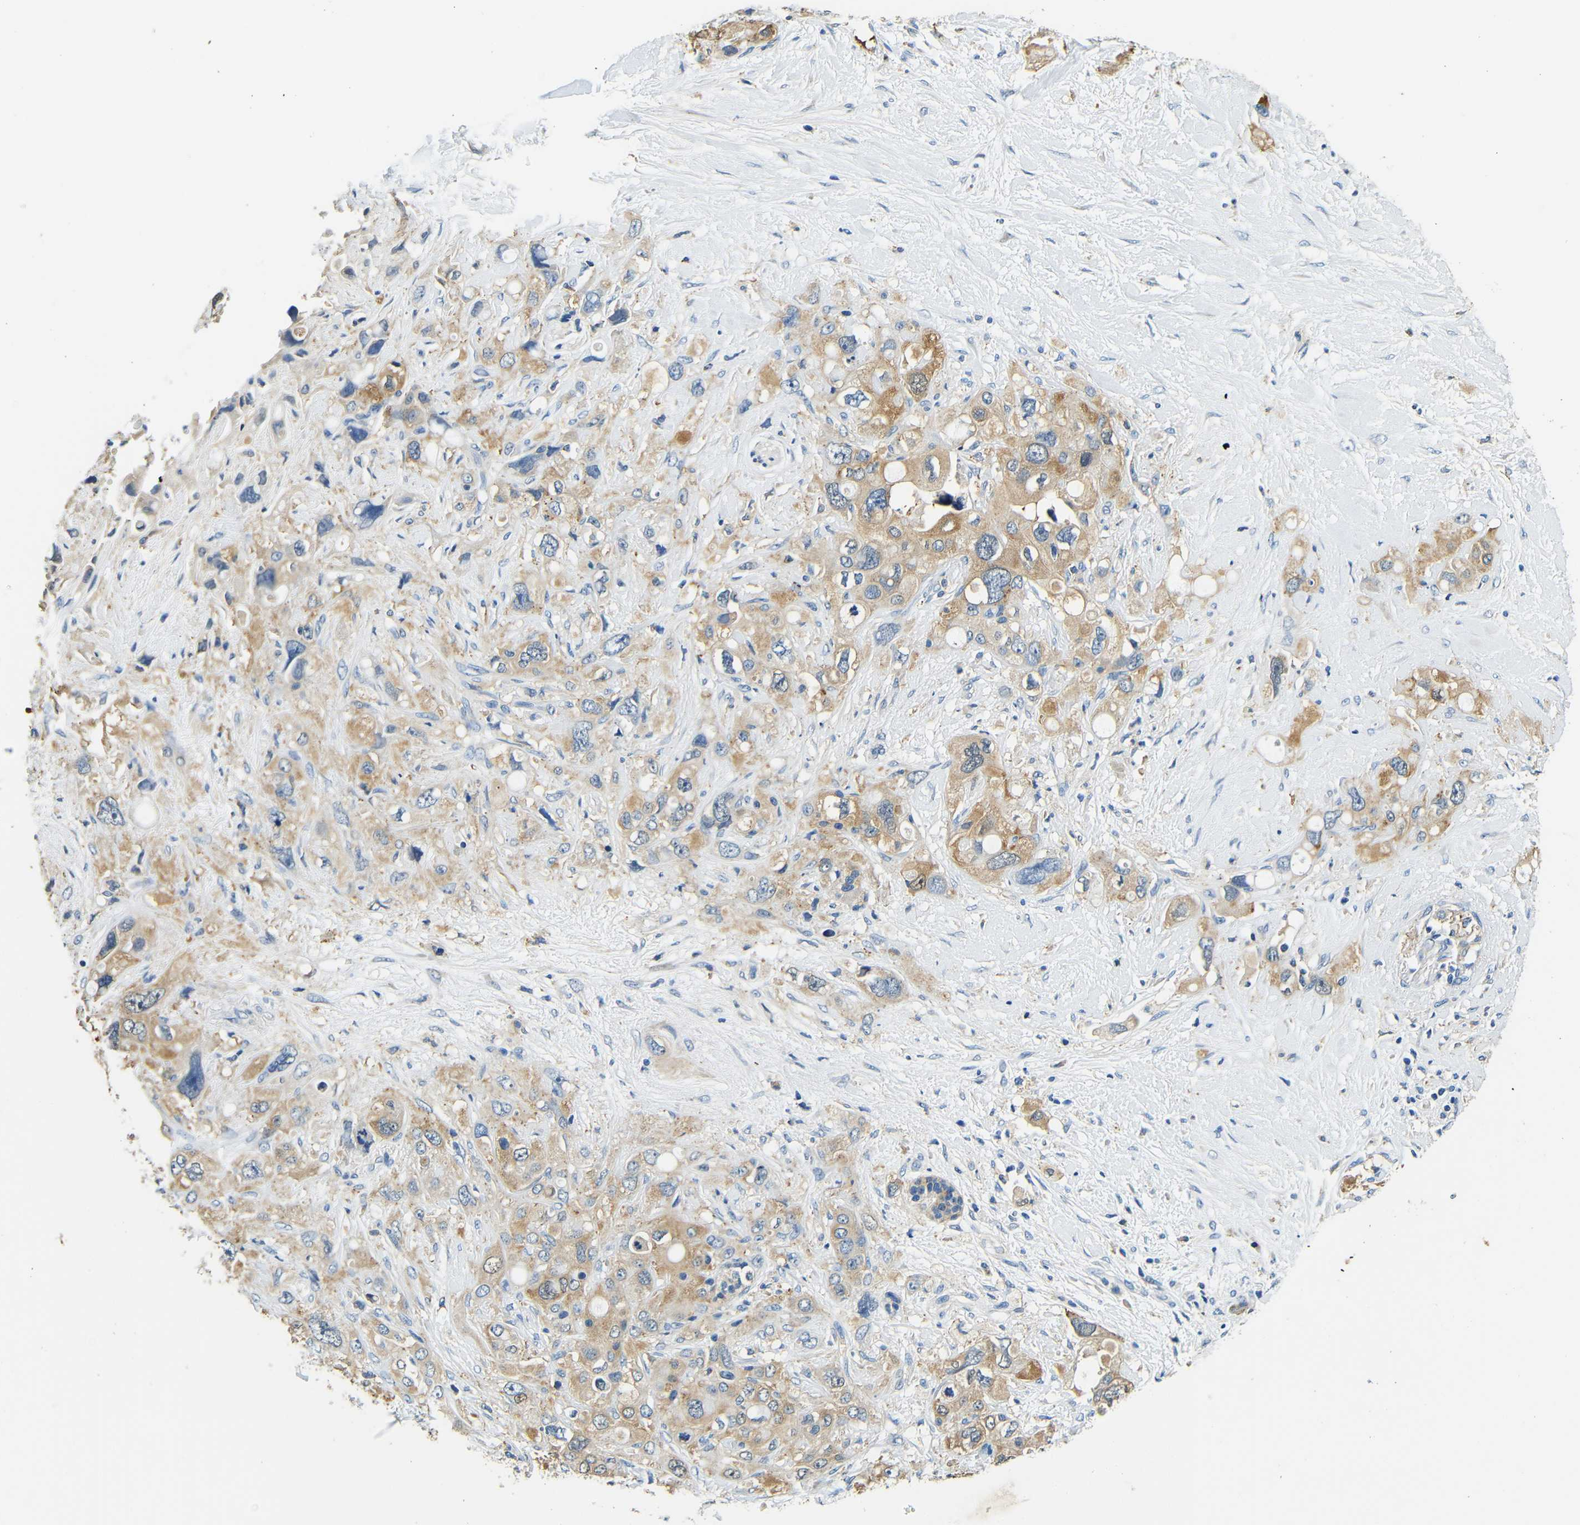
{"staining": {"intensity": "weak", "quantity": "25%-75%", "location": "cytoplasmic/membranous"}, "tissue": "pancreatic cancer", "cell_type": "Tumor cells", "image_type": "cancer", "snomed": [{"axis": "morphology", "description": "Adenocarcinoma, NOS"}, {"axis": "topography", "description": "Pancreas"}], "caption": "A micrograph showing weak cytoplasmic/membranous positivity in about 25%-75% of tumor cells in pancreatic adenocarcinoma, as visualized by brown immunohistochemical staining.", "gene": "FMO5", "patient": {"sex": "female", "age": 56}}